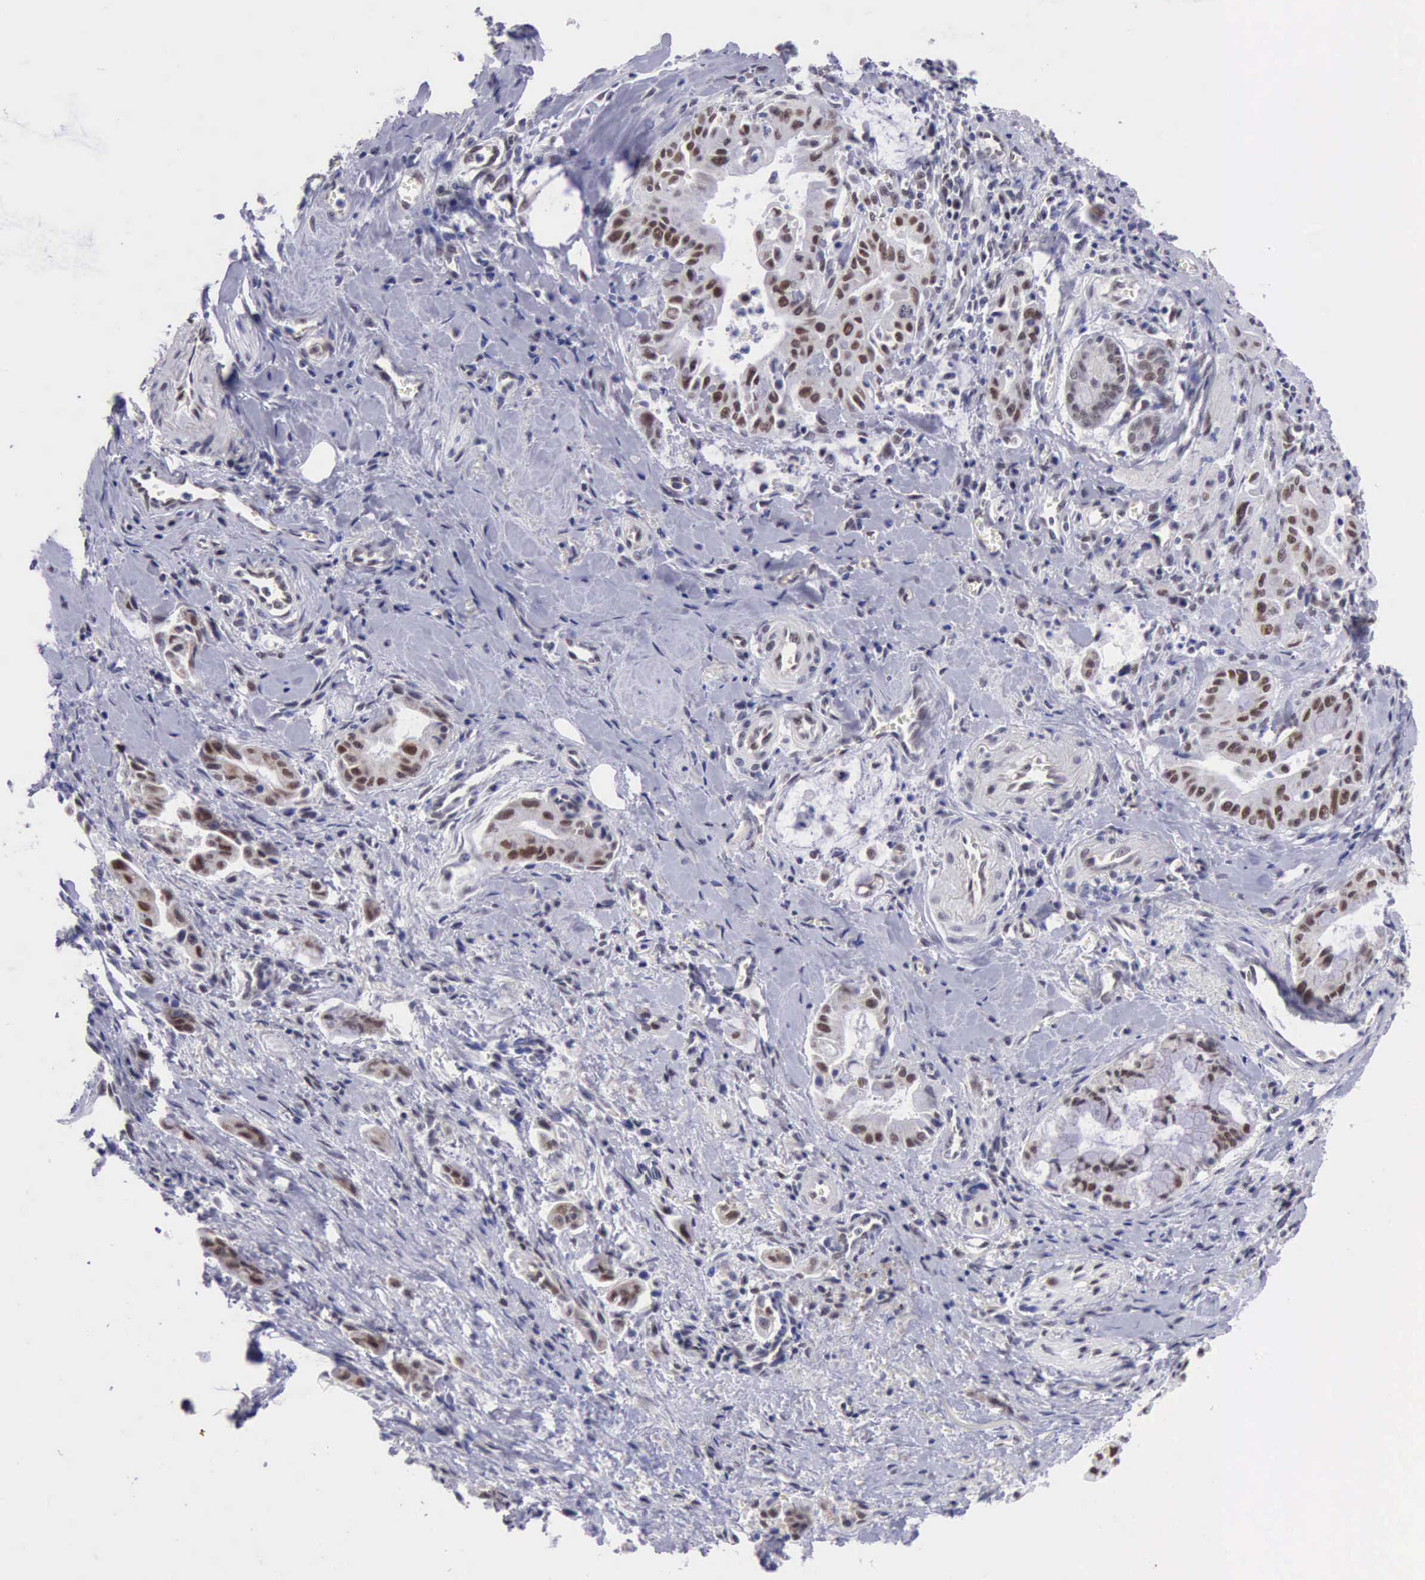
{"staining": {"intensity": "moderate", "quantity": "25%-75%", "location": "nuclear"}, "tissue": "pancreatic cancer", "cell_type": "Tumor cells", "image_type": "cancer", "snomed": [{"axis": "morphology", "description": "Adenocarcinoma, NOS"}, {"axis": "topography", "description": "Pancreas"}], "caption": "Adenocarcinoma (pancreatic) was stained to show a protein in brown. There is medium levels of moderate nuclear positivity in approximately 25%-75% of tumor cells.", "gene": "ERCC4", "patient": {"sex": "male", "age": 59}}